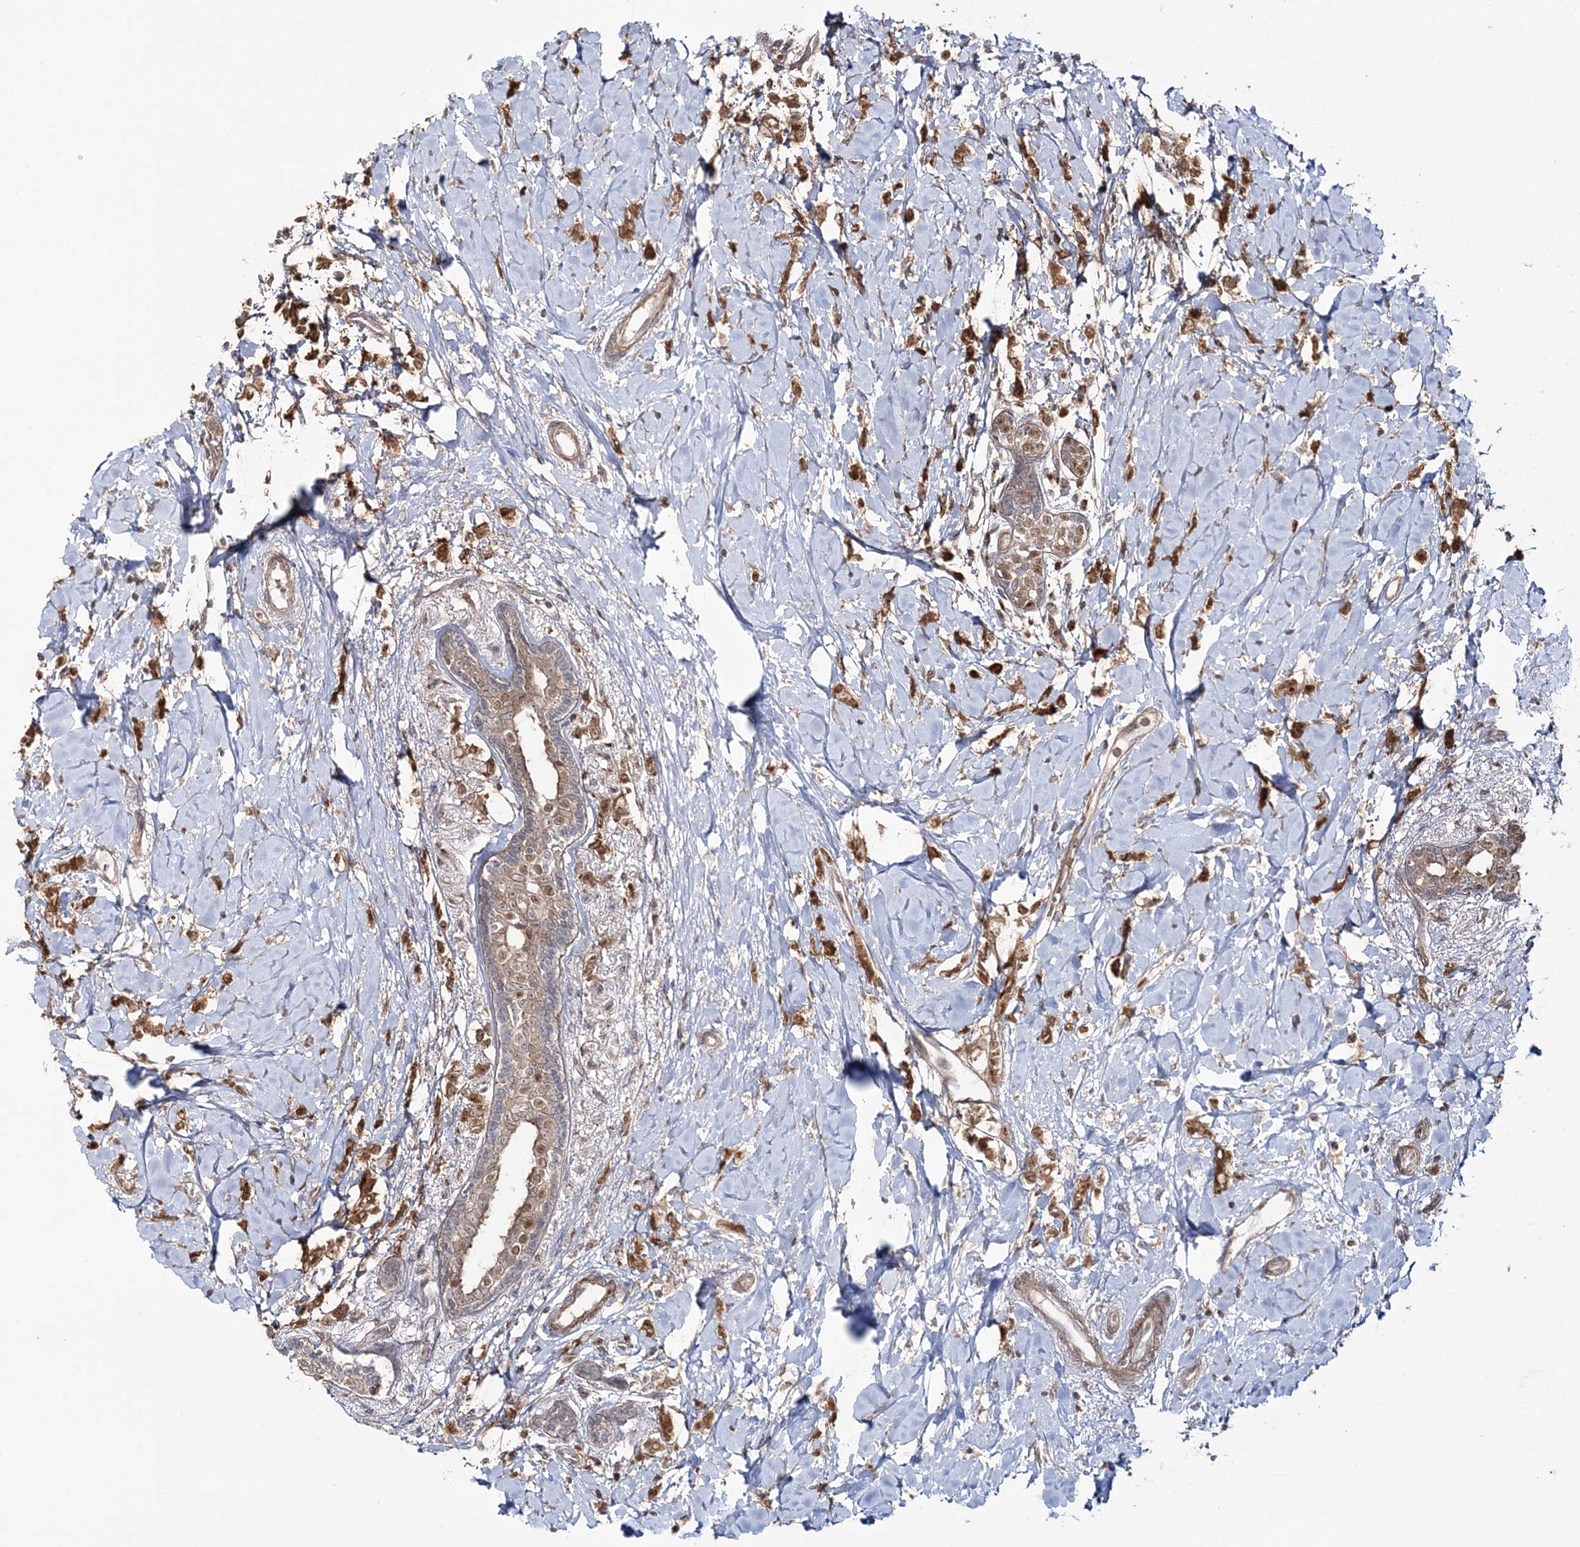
{"staining": {"intensity": "moderate", "quantity": ">75%", "location": "cytoplasmic/membranous,nuclear"}, "tissue": "breast cancer", "cell_type": "Tumor cells", "image_type": "cancer", "snomed": [{"axis": "morphology", "description": "Normal tissue, NOS"}, {"axis": "morphology", "description": "Lobular carcinoma"}, {"axis": "topography", "description": "Breast"}], "caption": "Immunohistochemistry (IHC) of human breast lobular carcinoma demonstrates medium levels of moderate cytoplasmic/membranous and nuclear positivity in approximately >75% of tumor cells.", "gene": "MOCS2", "patient": {"sex": "female", "age": 47}}